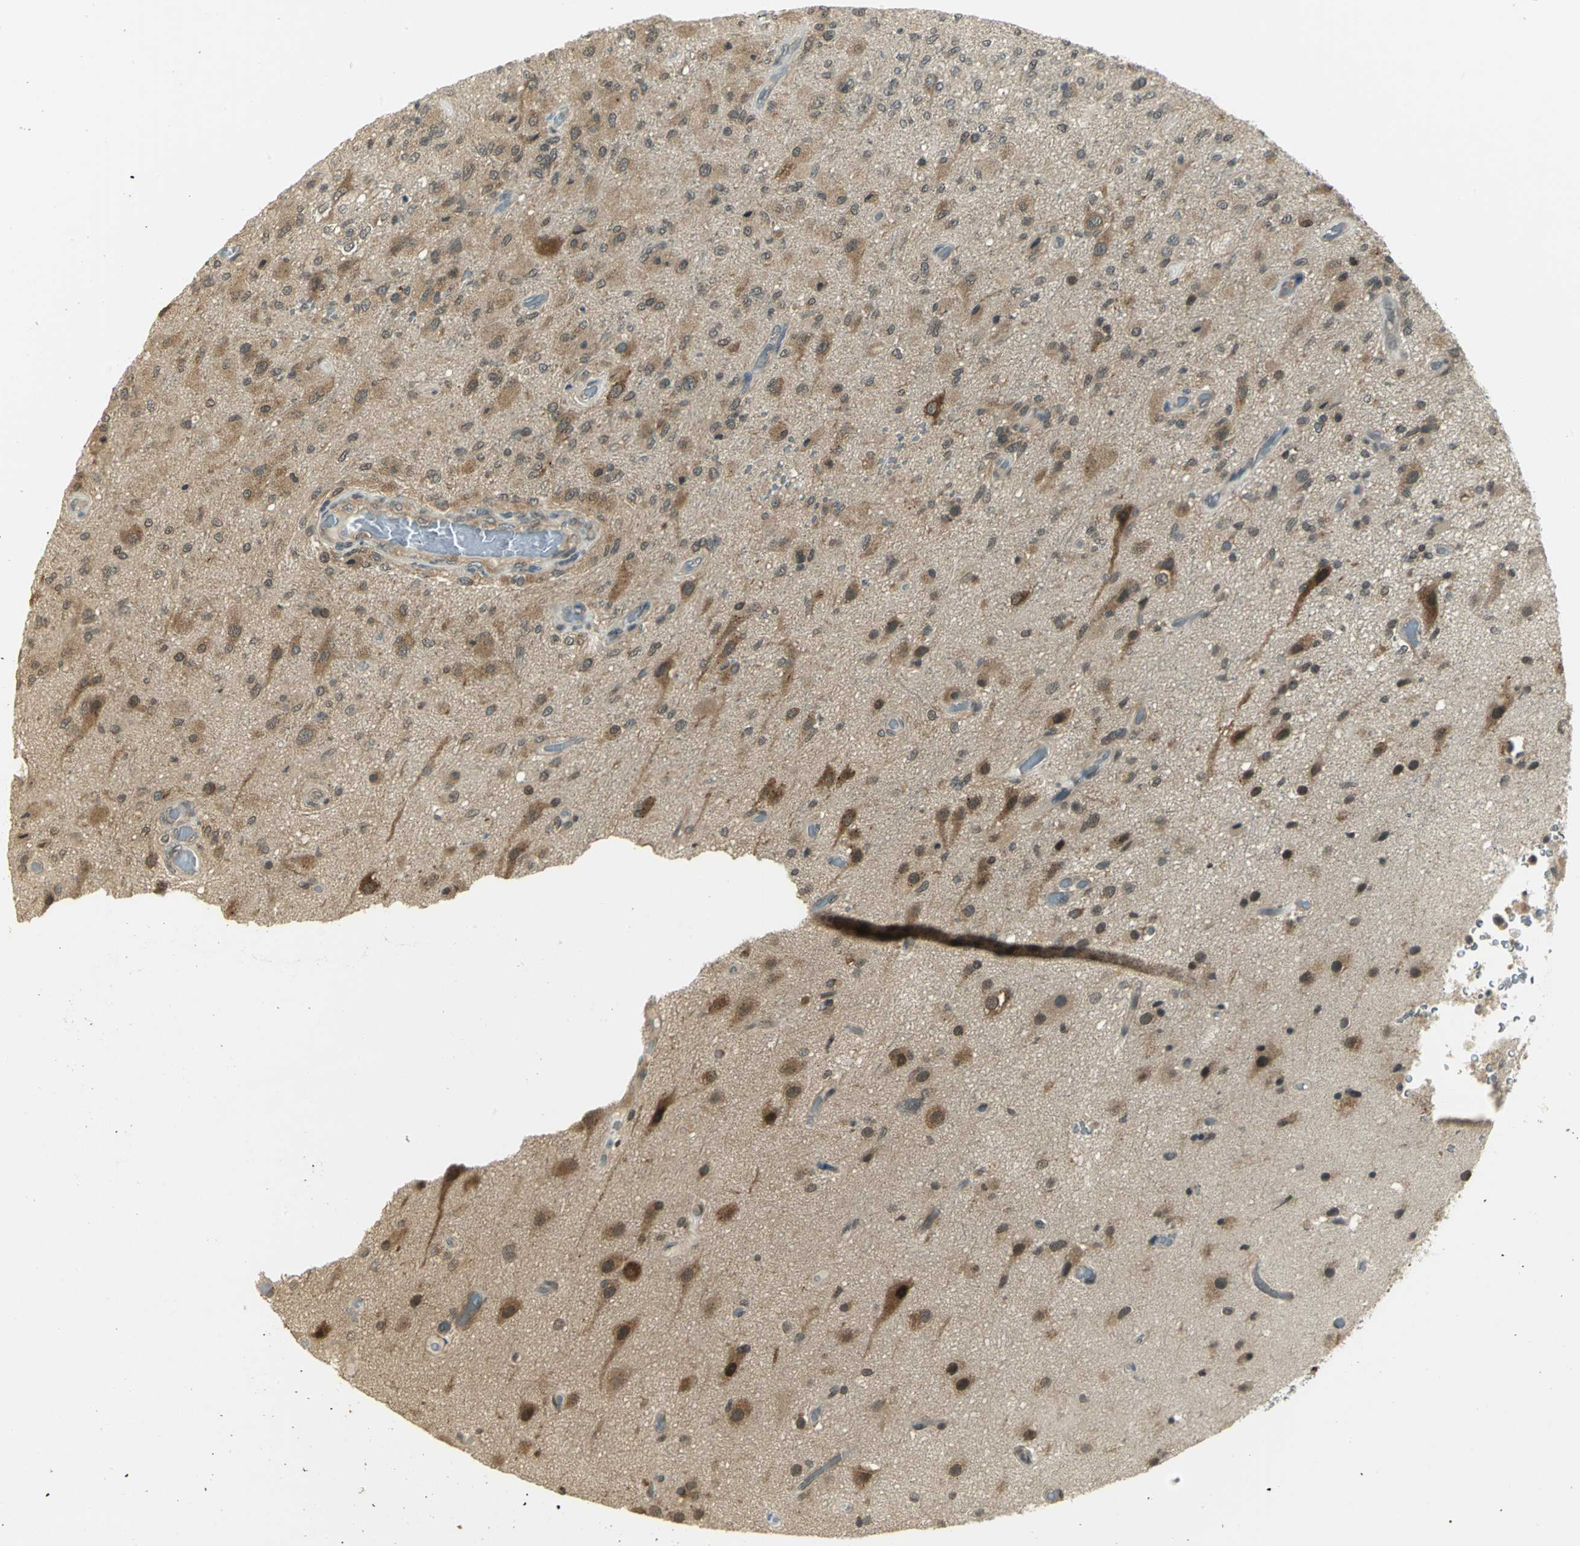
{"staining": {"intensity": "moderate", "quantity": ">75%", "location": "cytoplasmic/membranous"}, "tissue": "glioma", "cell_type": "Tumor cells", "image_type": "cancer", "snomed": [{"axis": "morphology", "description": "Normal tissue, NOS"}, {"axis": "morphology", "description": "Glioma, malignant, High grade"}, {"axis": "topography", "description": "Cerebral cortex"}], "caption": "Malignant glioma (high-grade) tissue reveals moderate cytoplasmic/membranous staining in approximately >75% of tumor cells", "gene": "CDC34", "patient": {"sex": "male", "age": 77}}